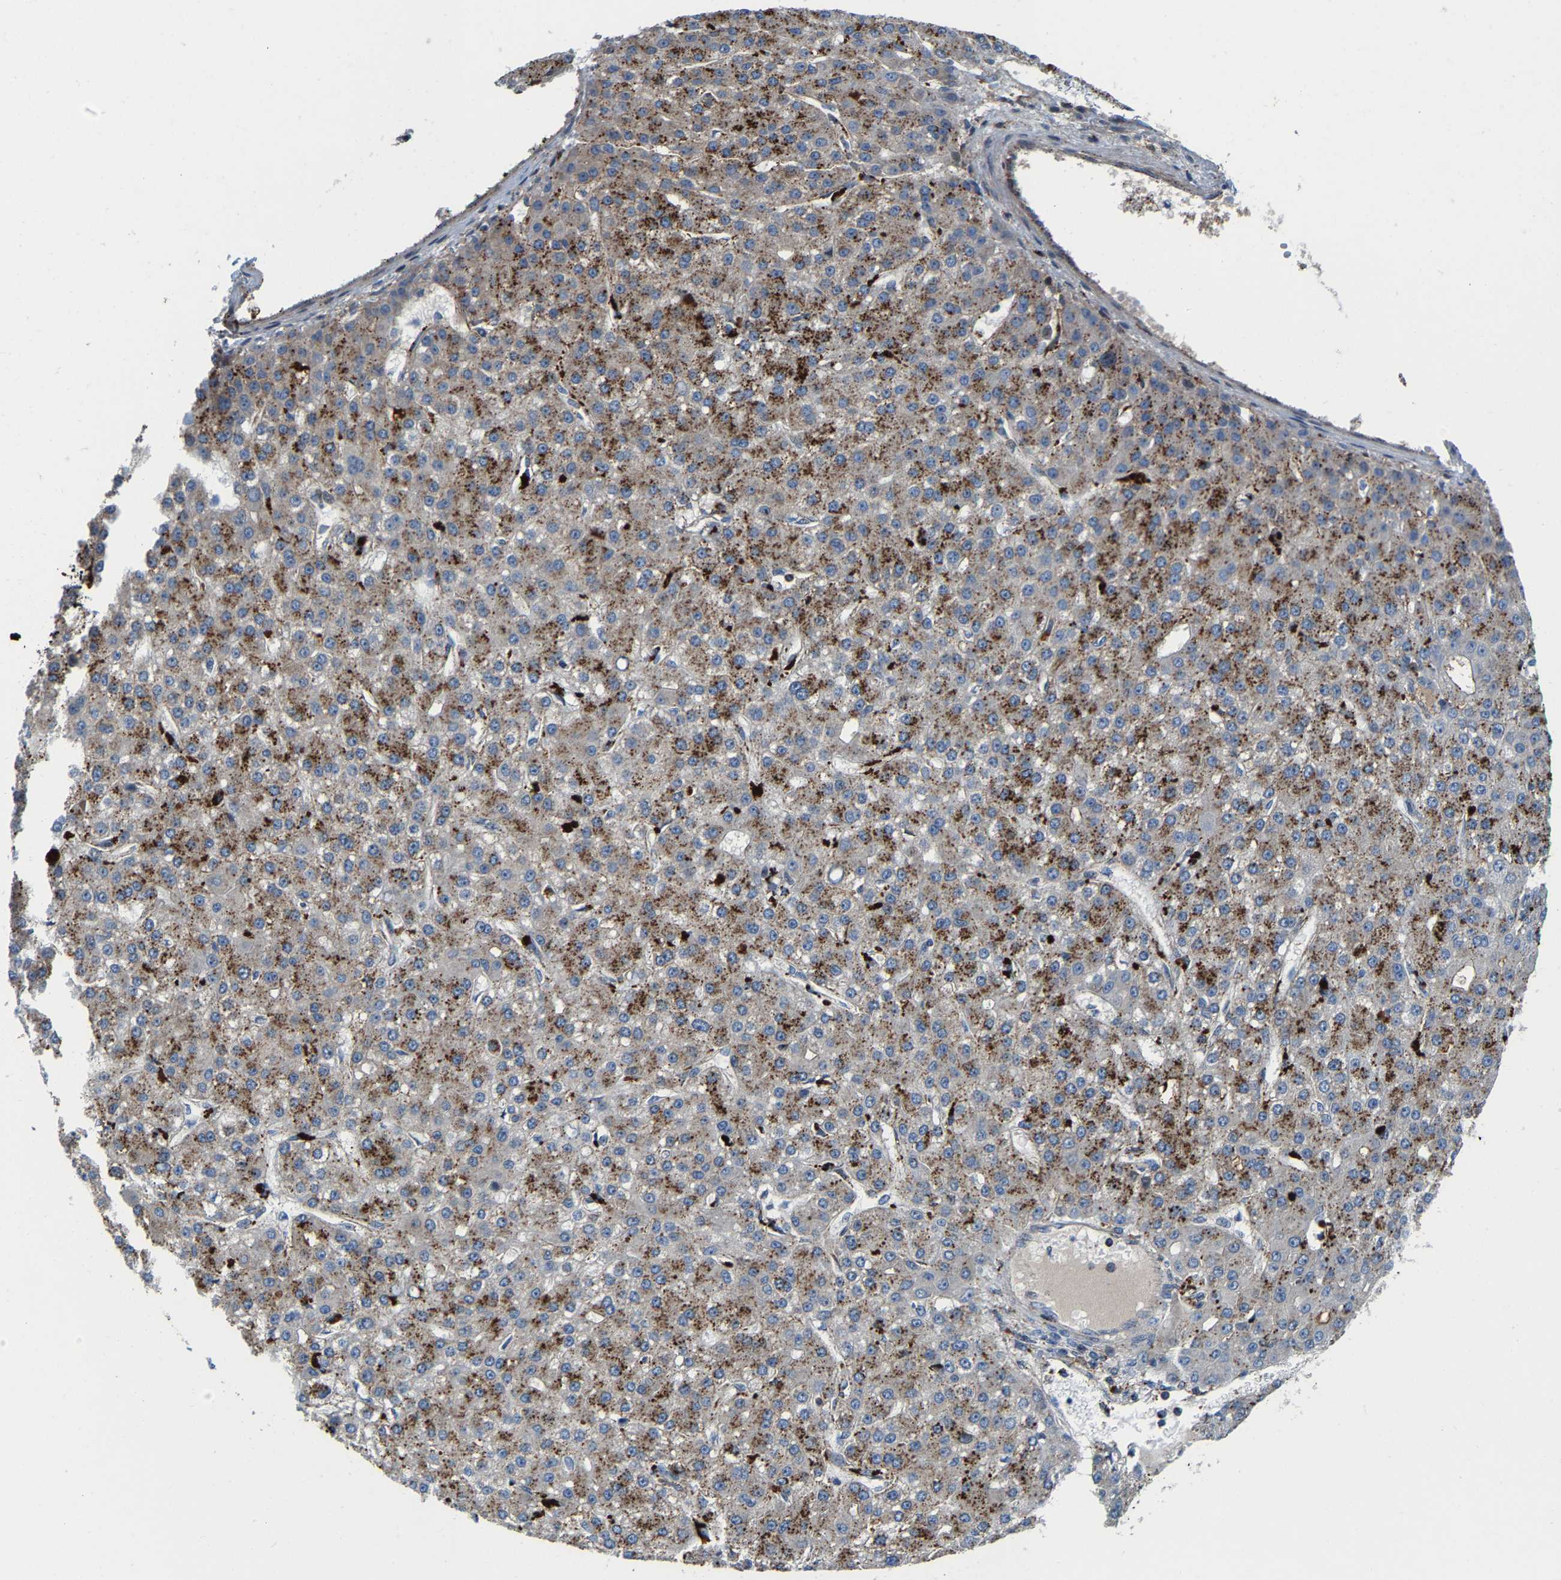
{"staining": {"intensity": "moderate", "quantity": ">75%", "location": "cytoplasmic/membranous"}, "tissue": "liver cancer", "cell_type": "Tumor cells", "image_type": "cancer", "snomed": [{"axis": "morphology", "description": "Carcinoma, Hepatocellular, NOS"}, {"axis": "topography", "description": "Liver"}], "caption": "Protein expression analysis of human liver cancer reveals moderate cytoplasmic/membranous positivity in about >75% of tumor cells. (Stains: DAB (3,3'-diaminobenzidine) in brown, nuclei in blue, Microscopy: brightfield microscopy at high magnification).", "gene": "DPP7", "patient": {"sex": "male", "age": 67}}